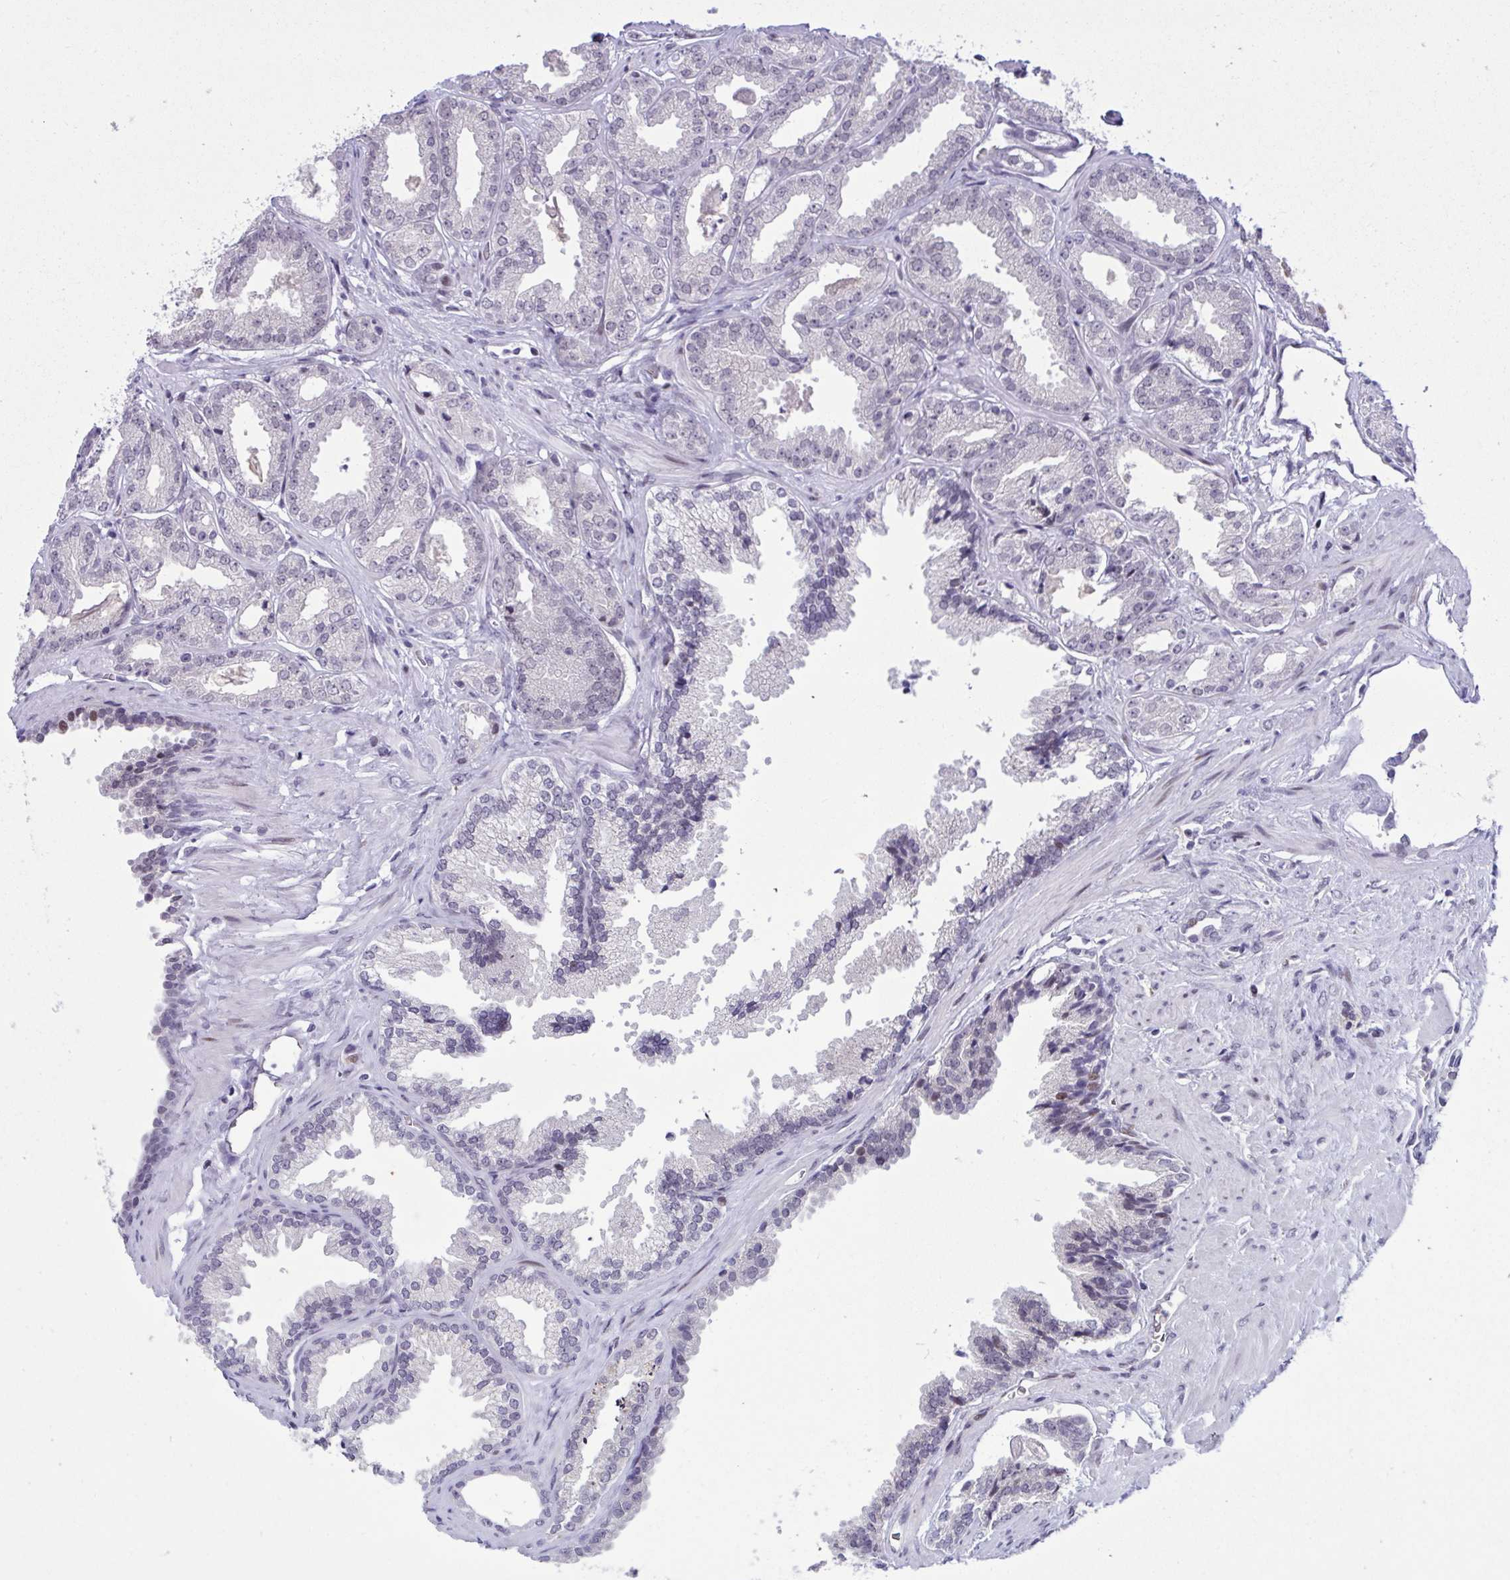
{"staining": {"intensity": "negative", "quantity": "none", "location": "none"}, "tissue": "prostate cancer", "cell_type": "Tumor cells", "image_type": "cancer", "snomed": [{"axis": "morphology", "description": "Adenocarcinoma, Low grade"}, {"axis": "topography", "description": "Prostate"}], "caption": "The image displays no staining of tumor cells in prostate adenocarcinoma (low-grade).", "gene": "ZFHX3", "patient": {"sex": "male", "age": 67}}